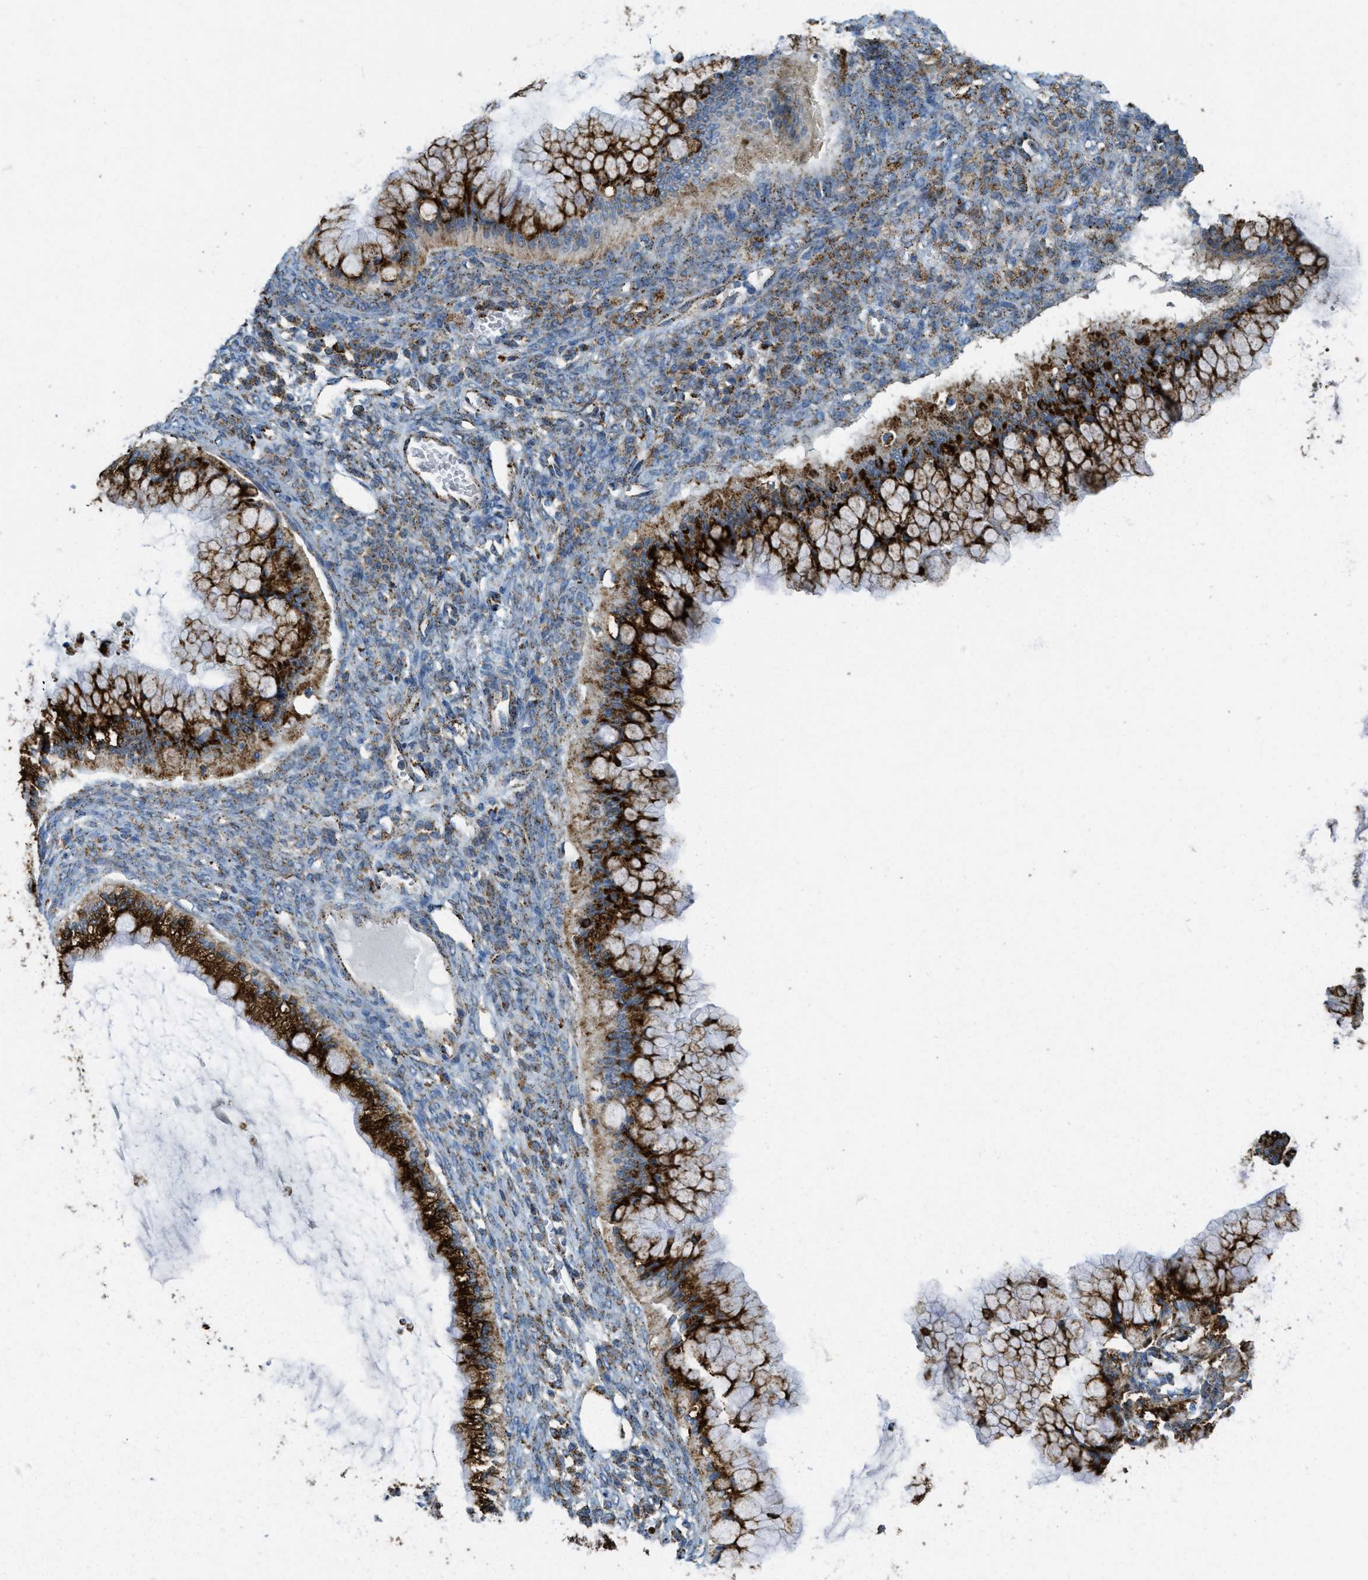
{"staining": {"intensity": "strong", "quantity": ">75%", "location": "cytoplasmic/membranous"}, "tissue": "ovarian cancer", "cell_type": "Tumor cells", "image_type": "cancer", "snomed": [{"axis": "morphology", "description": "Cystadenocarcinoma, mucinous, NOS"}, {"axis": "topography", "description": "Ovary"}], "caption": "This is an image of immunohistochemistry (IHC) staining of ovarian mucinous cystadenocarcinoma, which shows strong staining in the cytoplasmic/membranous of tumor cells.", "gene": "SCARB2", "patient": {"sex": "female", "age": 57}}